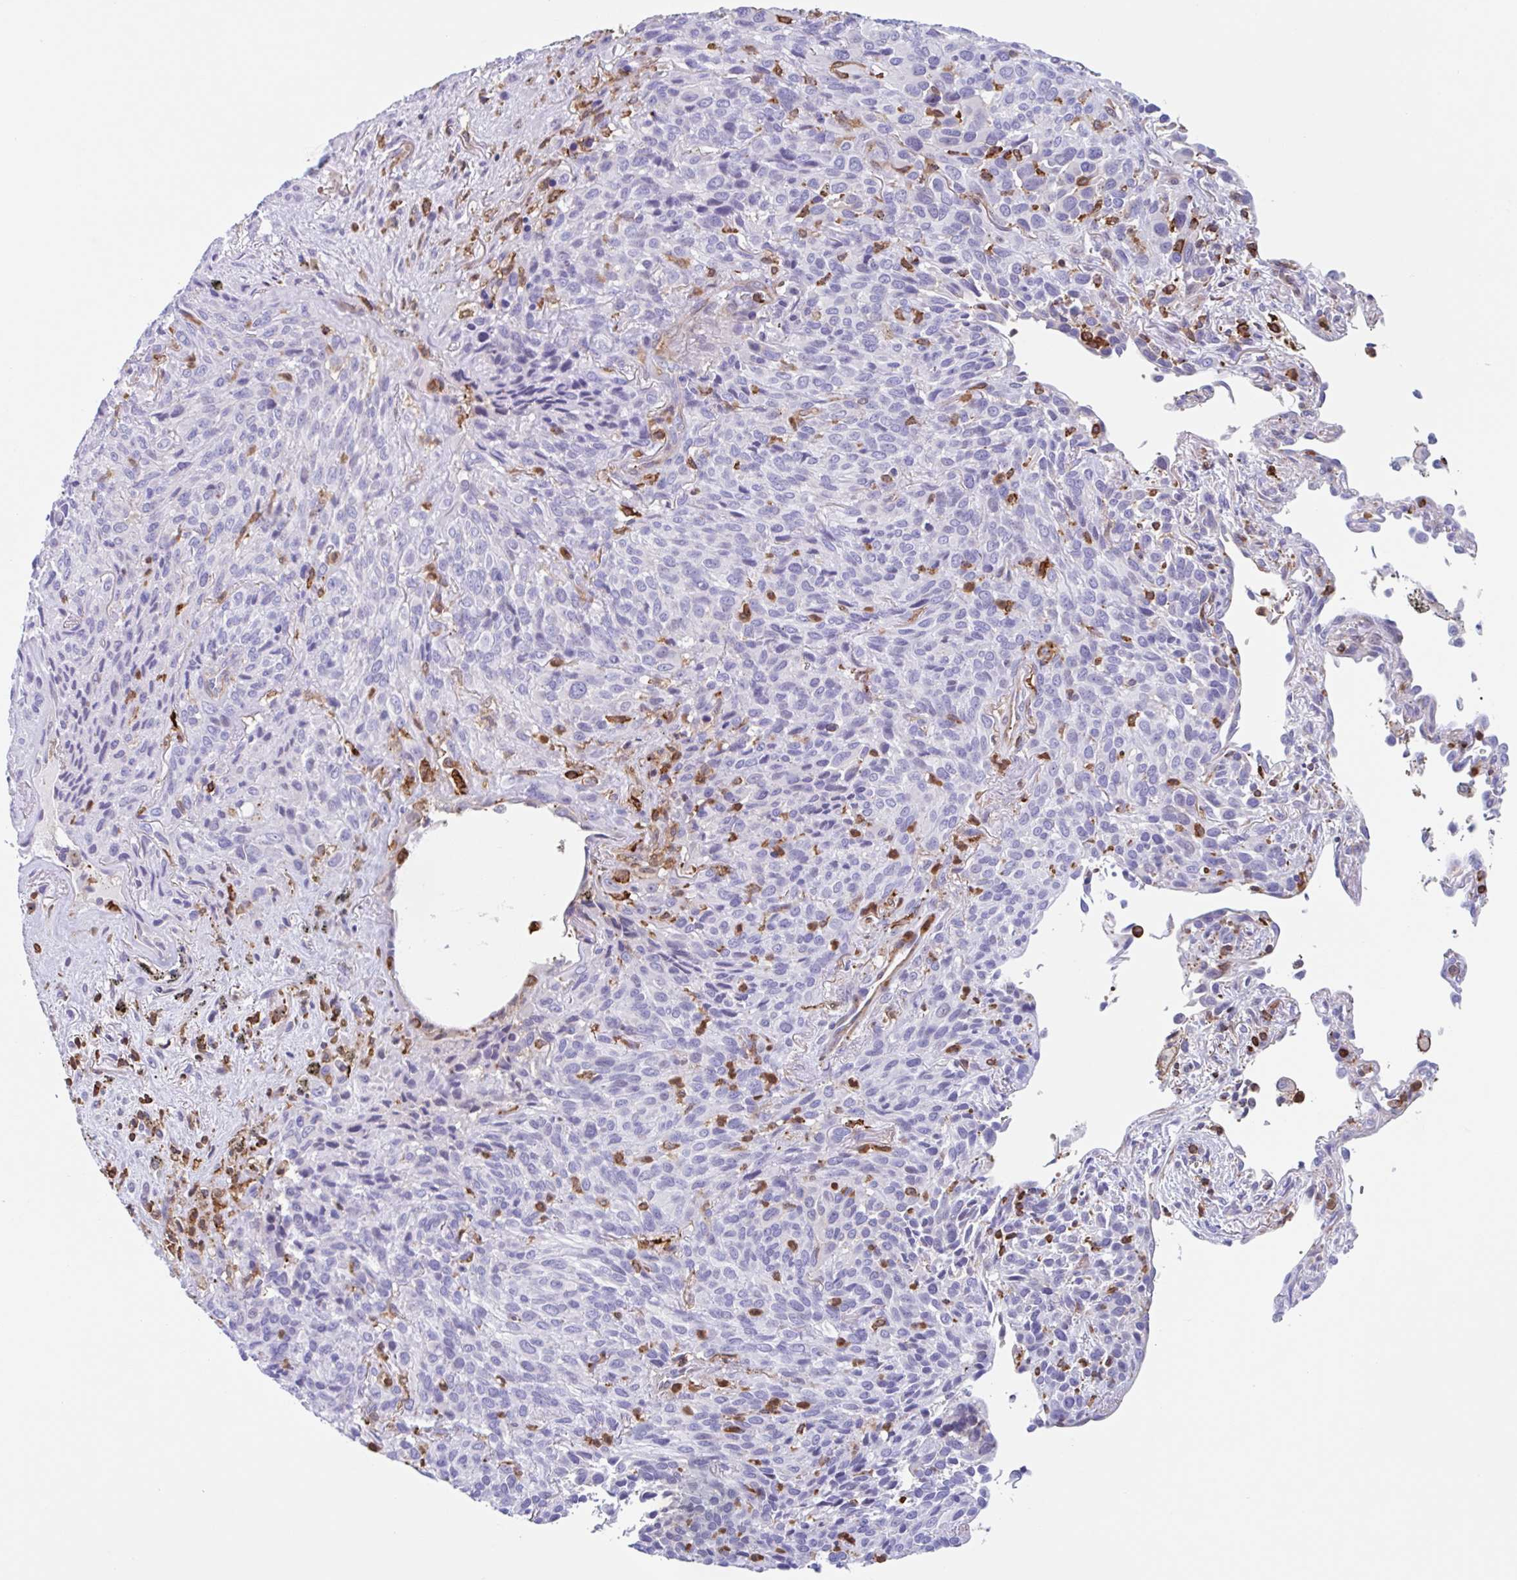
{"staining": {"intensity": "negative", "quantity": "none", "location": "none"}, "tissue": "melanoma", "cell_type": "Tumor cells", "image_type": "cancer", "snomed": [{"axis": "morphology", "description": "Malignant melanoma, Metastatic site"}, {"axis": "topography", "description": "Lung"}], "caption": "Image shows no significant protein positivity in tumor cells of melanoma.", "gene": "EFHD1", "patient": {"sex": "male", "age": 48}}